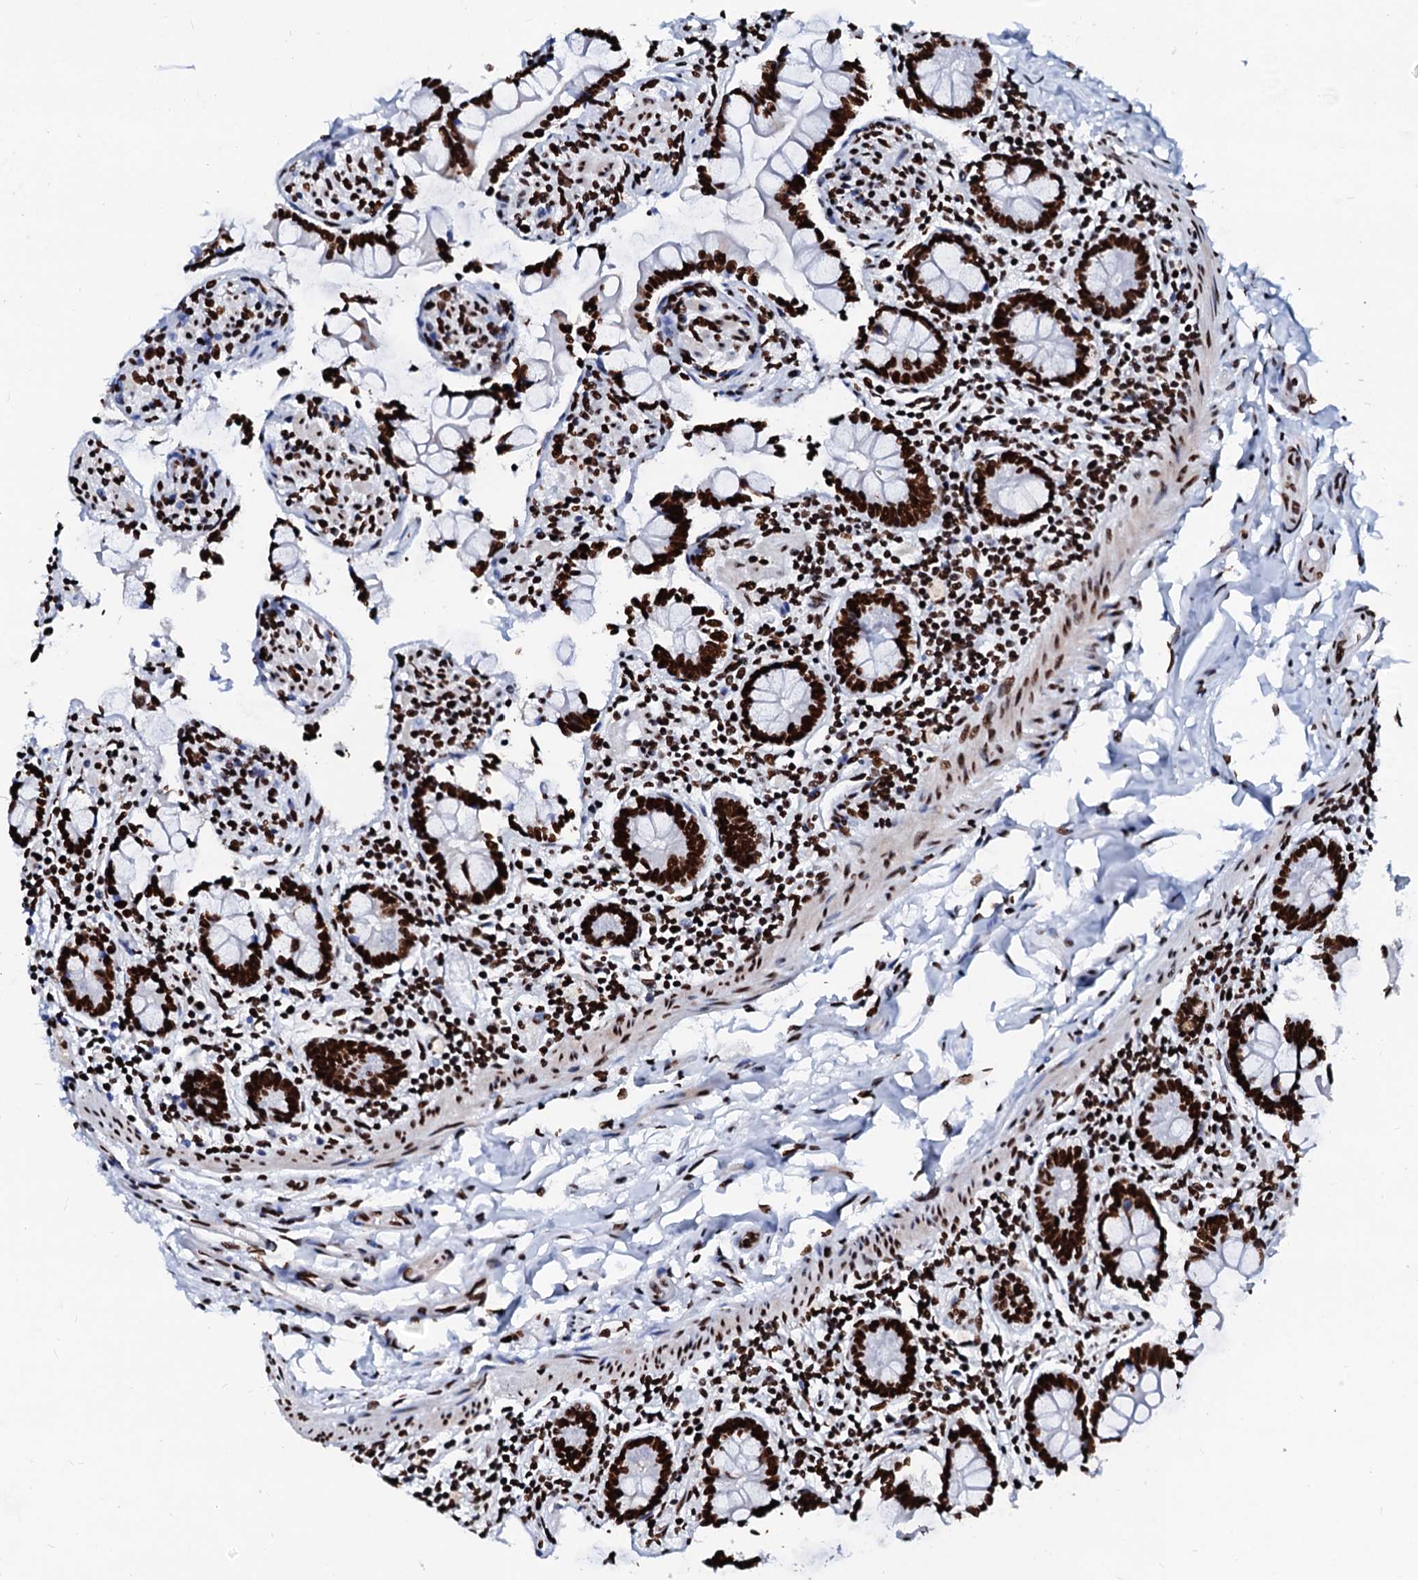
{"staining": {"intensity": "strong", "quantity": ">75%", "location": "nuclear"}, "tissue": "small intestine", "cell_type": "Glandular cells", "image_type": "normal", "snomed": [{"axis": "morphology", "description": "Normal tissue, NOS"}, {"axis": "topography", "description": "Small intestine"}], "caption": "Glandular cells reveal strong nuclear positivity in about >75% of cells in unremarkable small intestine.", "gene": "RALY", "patient": {"sex": "male", "age": 41}}